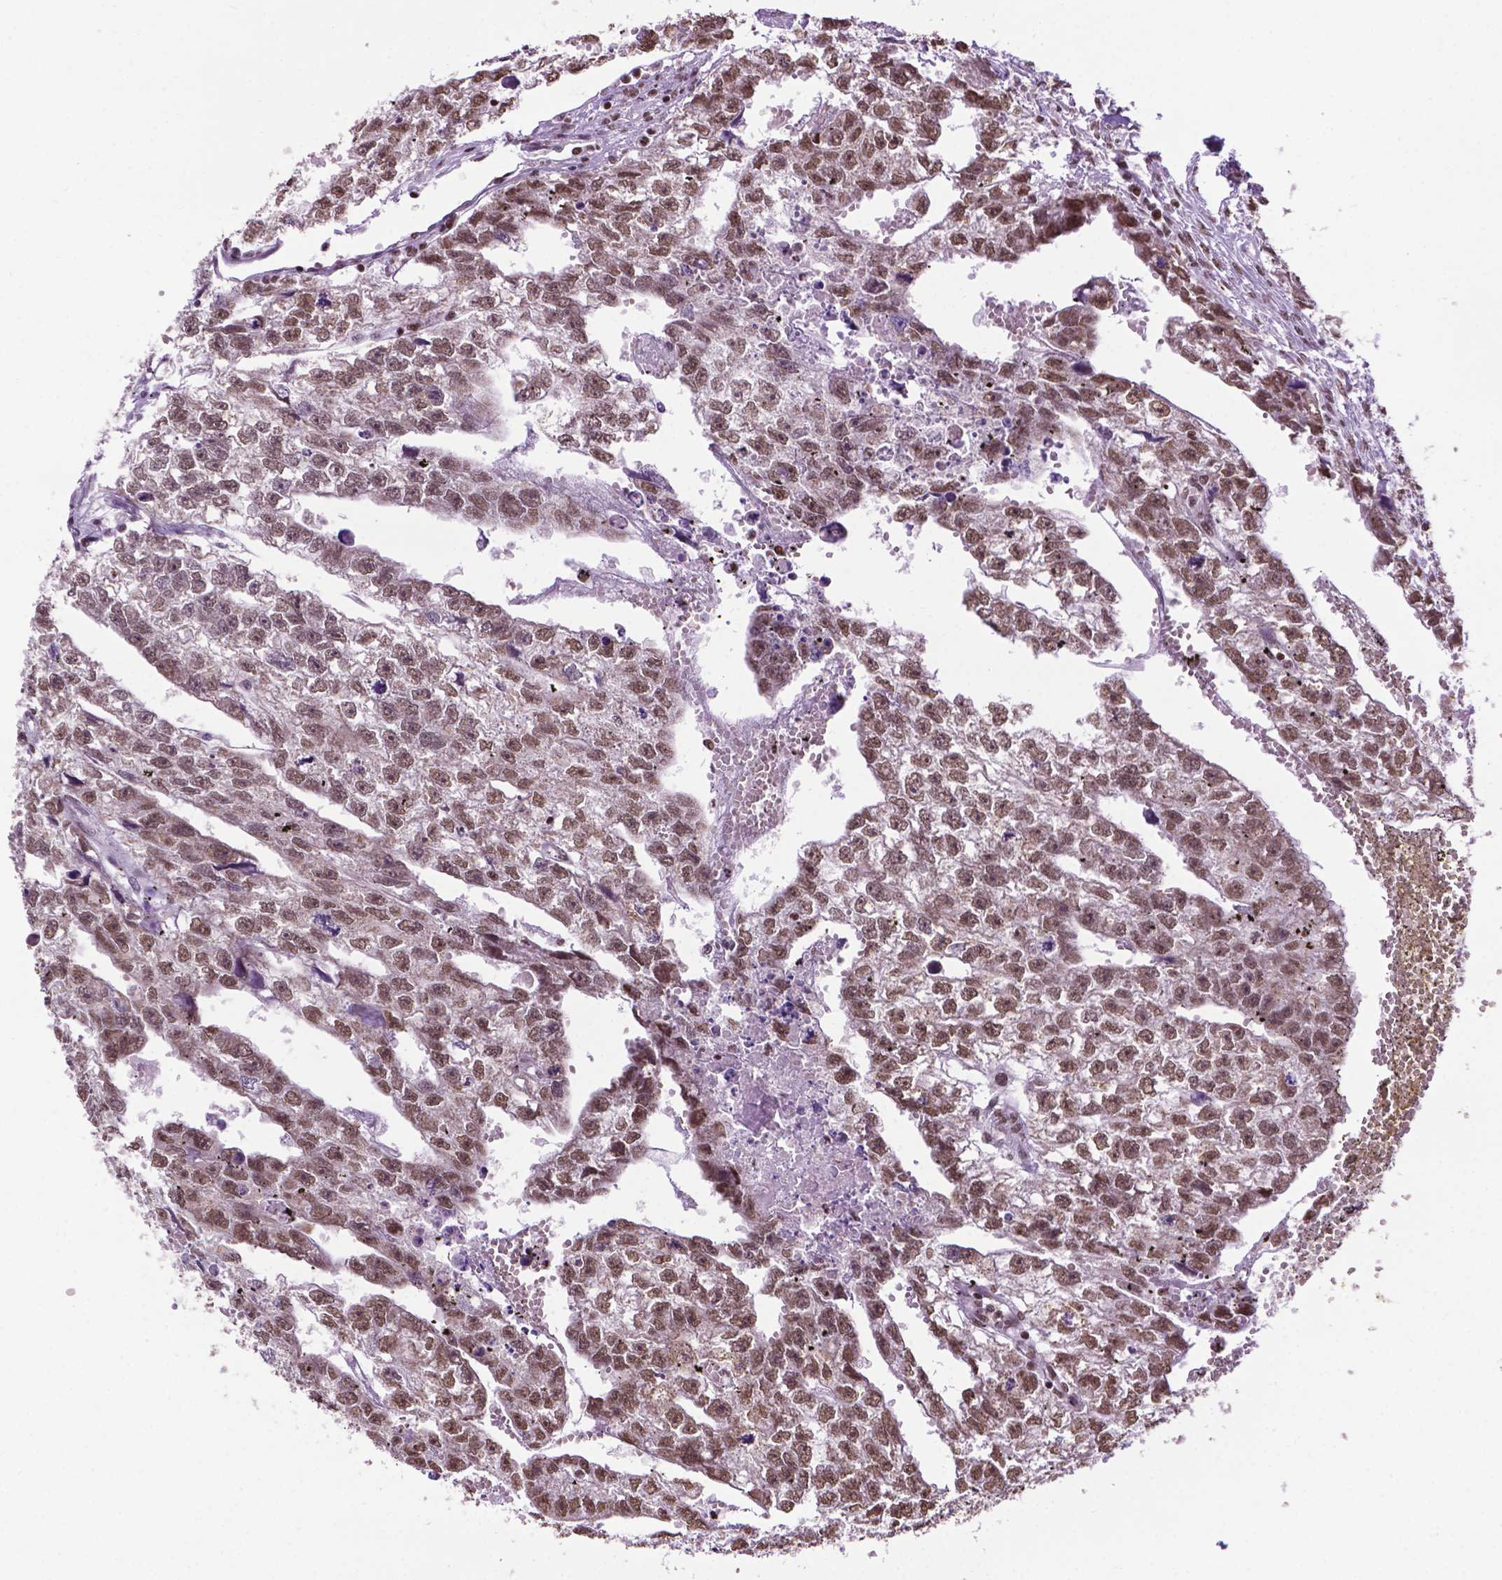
{"staining": {"intensity": "moderate", "quantity": ">75%", "location": "nuclear"}, "tissue": "testis cancer", "cell_type": "Tumor cells", "image_type": "cancer", "snomed": [{"axis": "morphology", "description": "Carcinoma, Embryonal, NOS"}, {"axis": "morphology", "description": "Teratoma, malignant, NOS"}, {"axis": "topography", "description": "Testis"}], "caption": "Immunohistochemistry (IHC) of testis cancer (embryonal carcinoma) exhibits medium levels of moderate nuclear staining in about >75% of tumor cells. (Brightfield microscopy of DAB IHC at high magnification).", "gene": "COL23A1", "patient": {"sex": "male", "age": 44}}